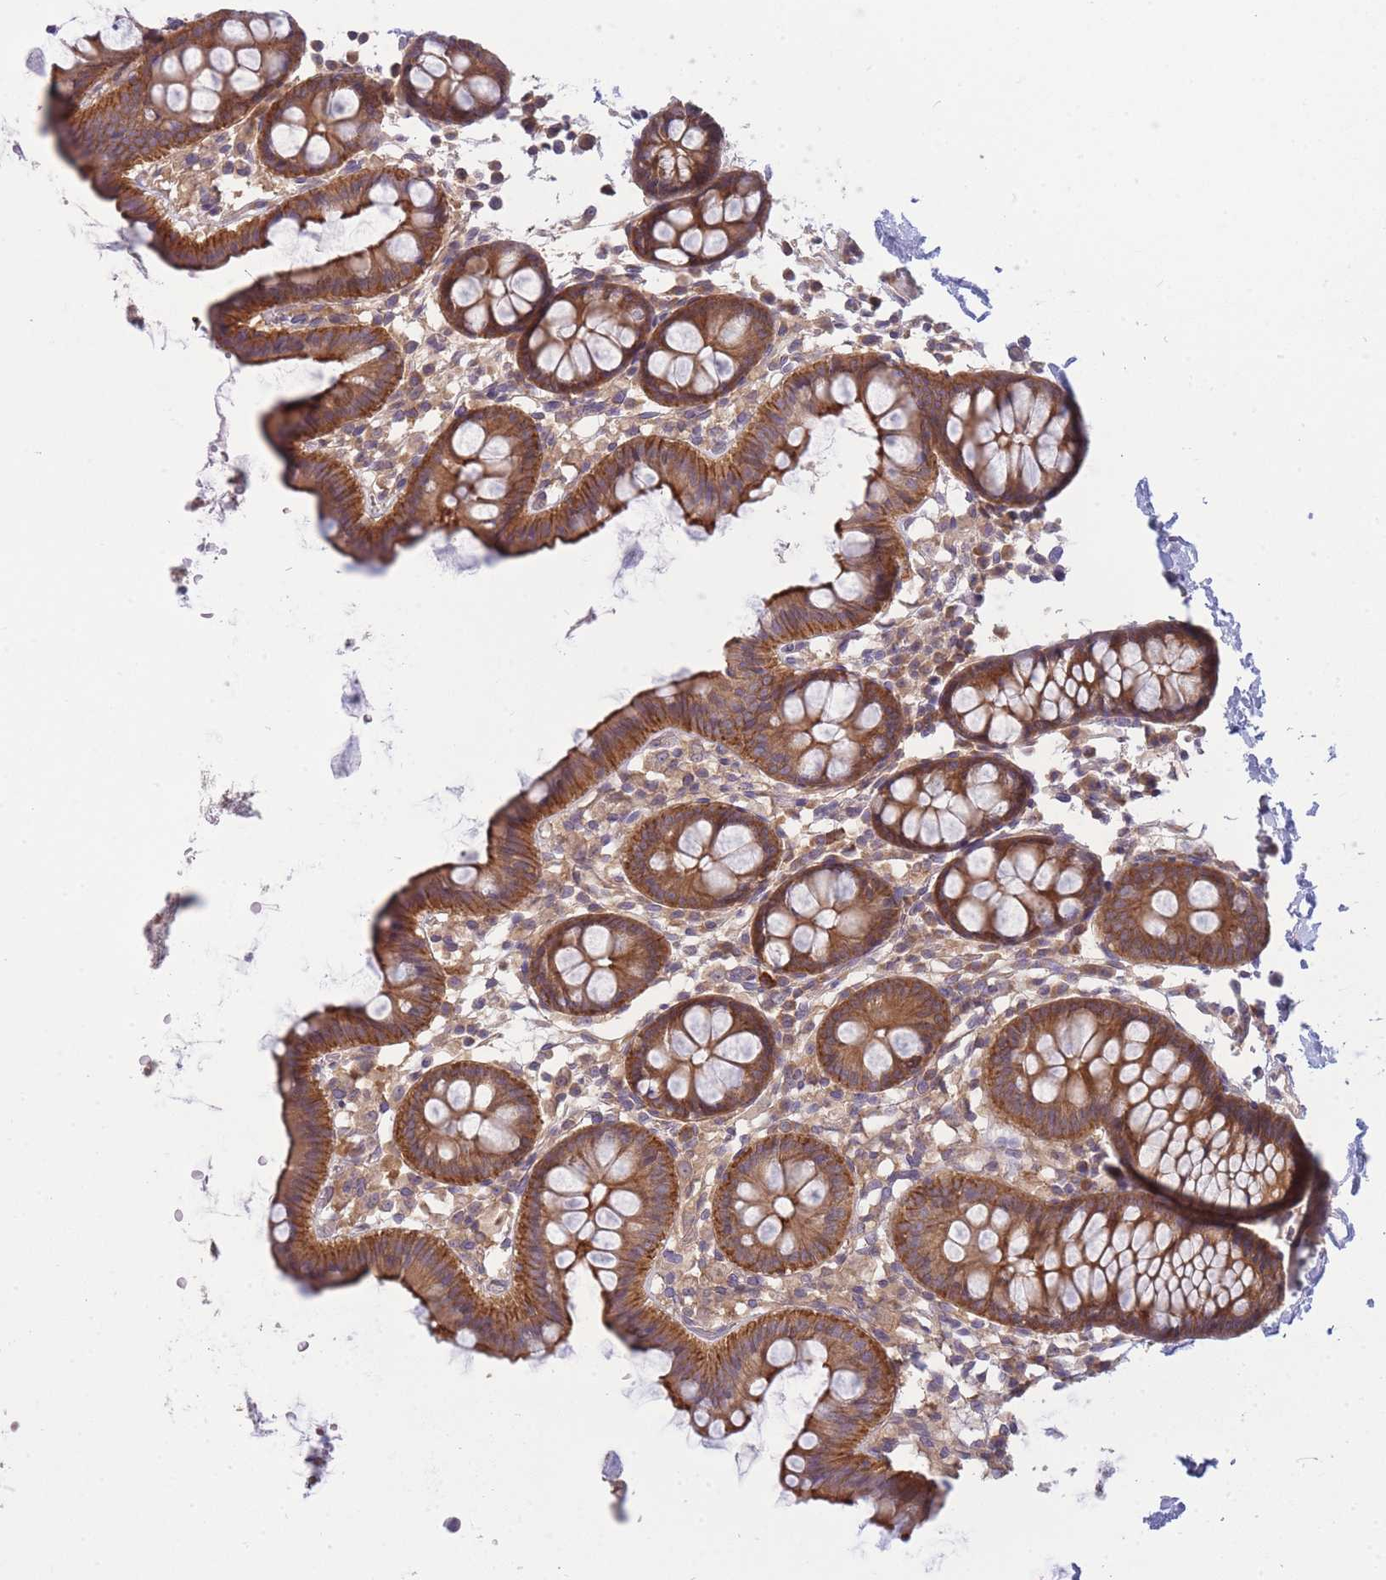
{"staining": {"intensity": "strong", "quantity": ">75%", "location": "cytoplasmic/membranous"}, "tissue": "colon", "cell_type": "Glandular cells", "image_type": "normal", "snomed": [{"axis": "morphology", "description": "Normal tissue, NOS"}, {"axis": "topography", "description": "Colon"}], "caption": "An immunohistochemistry (IHC) photomicrograph of unremarkable tissue is shown. Protein staining in brown highlights strong cytoplasmic/membranous positivity in colon within glandular cells.", "gene": "PFDN6", "patient": {"sex": "male", "age": 75}}